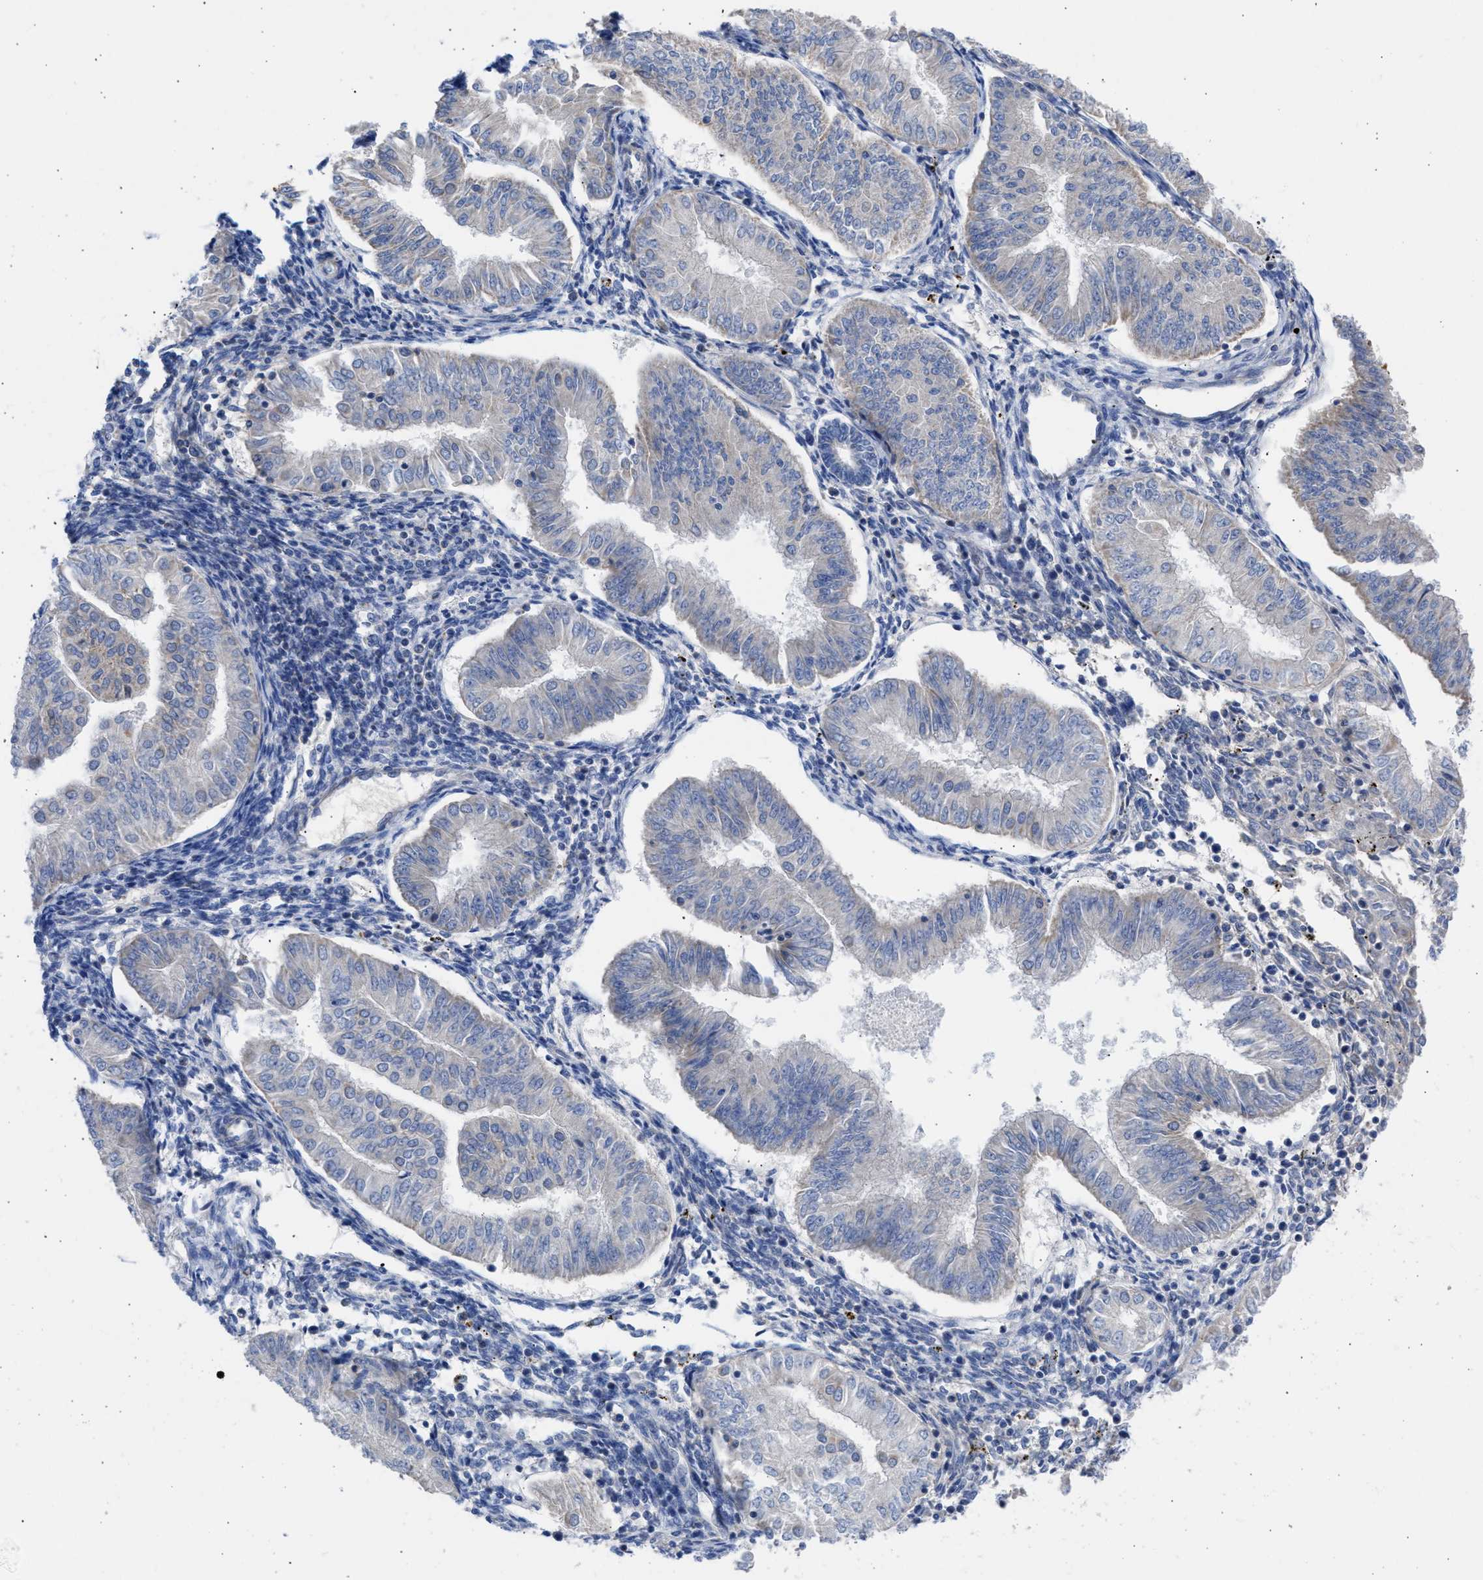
{"staining": {"intensity": "weak", "quantity": "<25%", "location": "cytoplasmic/membranous"}, "tissue": "endometrial cancer", "cell_type": "Tumor cells", "image_type": "cancer", "snomed": [{"axis": "morphology", "description": "Normal tissue, NOS"}, {"axis": "morphology", "description": "Adenocarcinoma, NOS"}, {"axis": "topography", "description": "Endometrium"}], "caption": "Human adenocarcinoma (endometrial) stained for a protein using IHC reveals no staining in tumor cells.", "gene": "BTG3", "patient": {"sex": "female", "age": 53}}